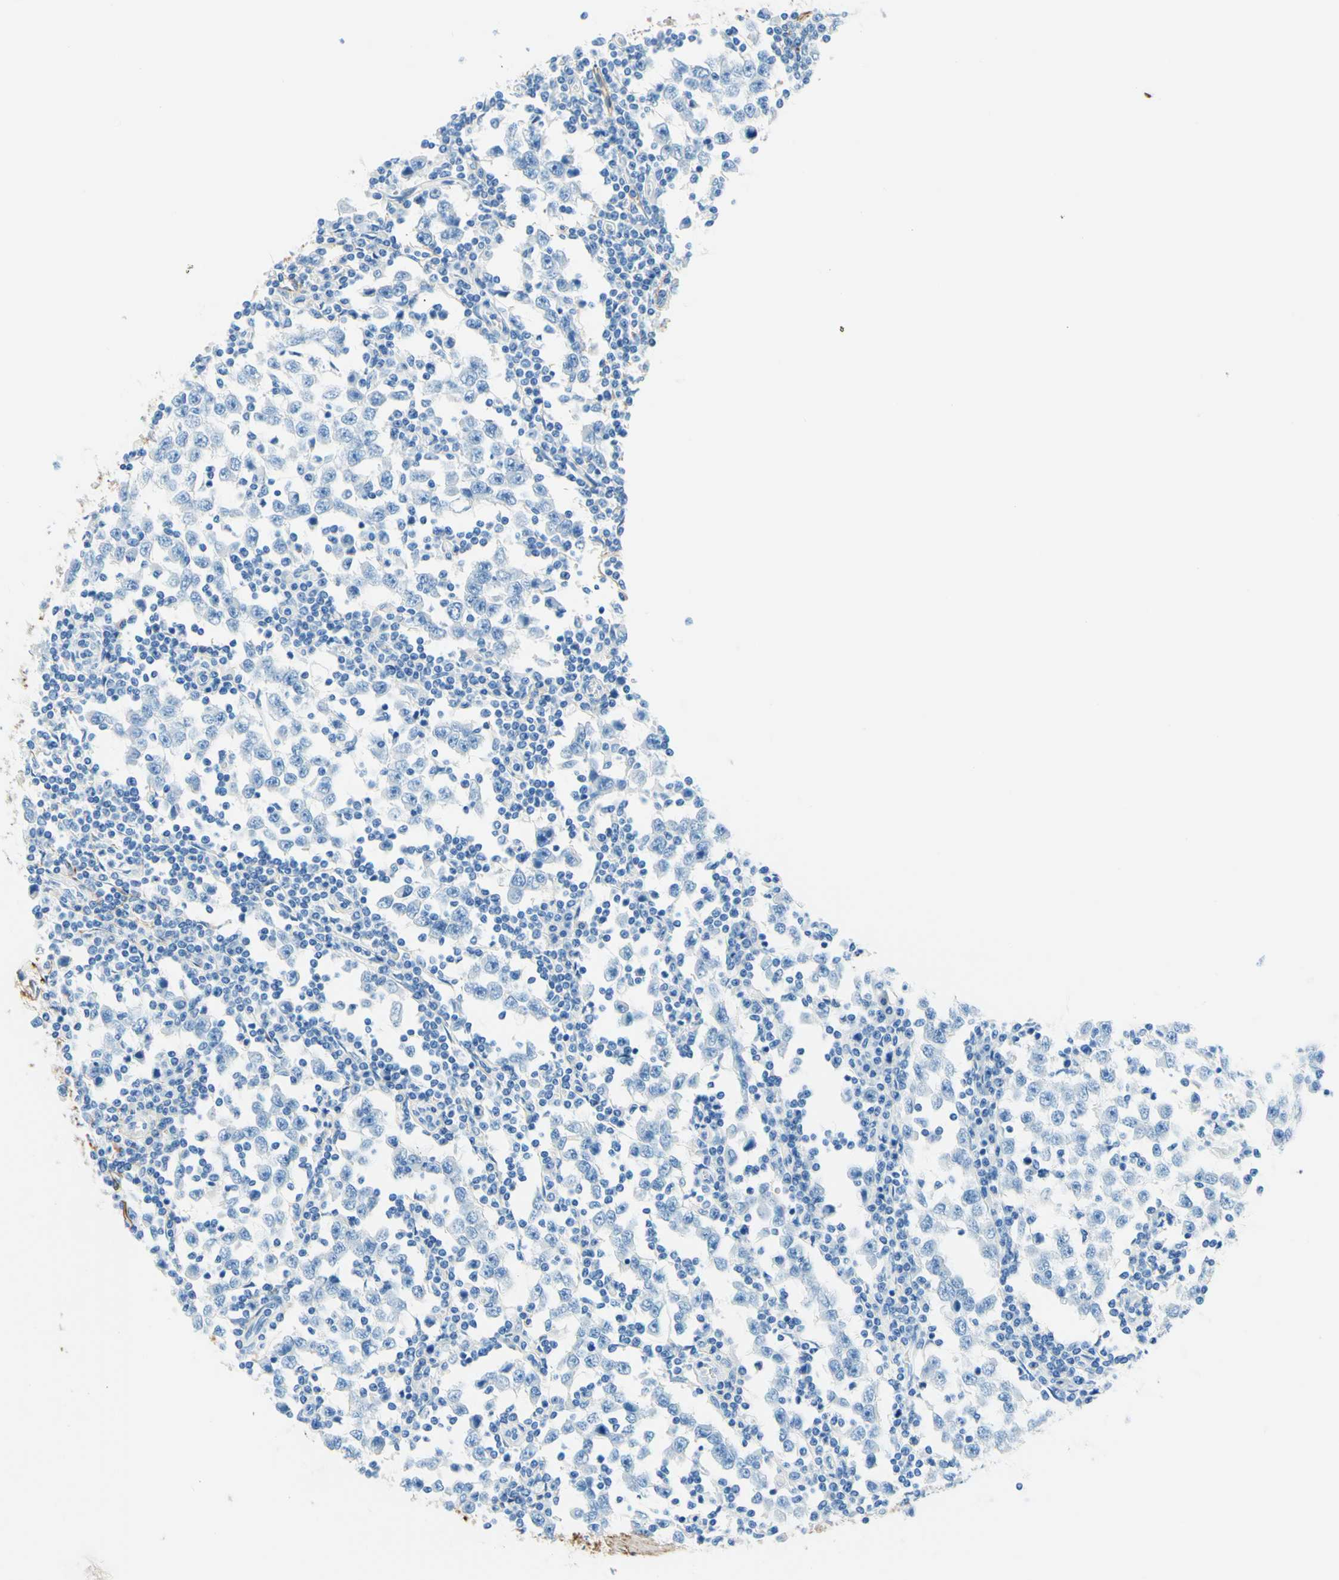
{"staining": {"intensity": "negative", "quantity": "none", "location": "none"}, "tissue": "testis cancer", "cell_type": "Tumor cells", "image_type": "cancer", "snomed": [{"axis": "morphology", "description": "Seminoma, NOS"}, {"axis": "topography", "description": "Testis"}], "caption": "This photomicrograph is of seminoma (testis) stained with immunohistochemistry to label a protein in brown with the nuclei are counter-stained blue. There is no expression in tumor cells. (DAB IHC visualized using brightfield microscopy, high magnification).", "gene": "MFAP5", "patient": {"sex": "male", "age": 65}}